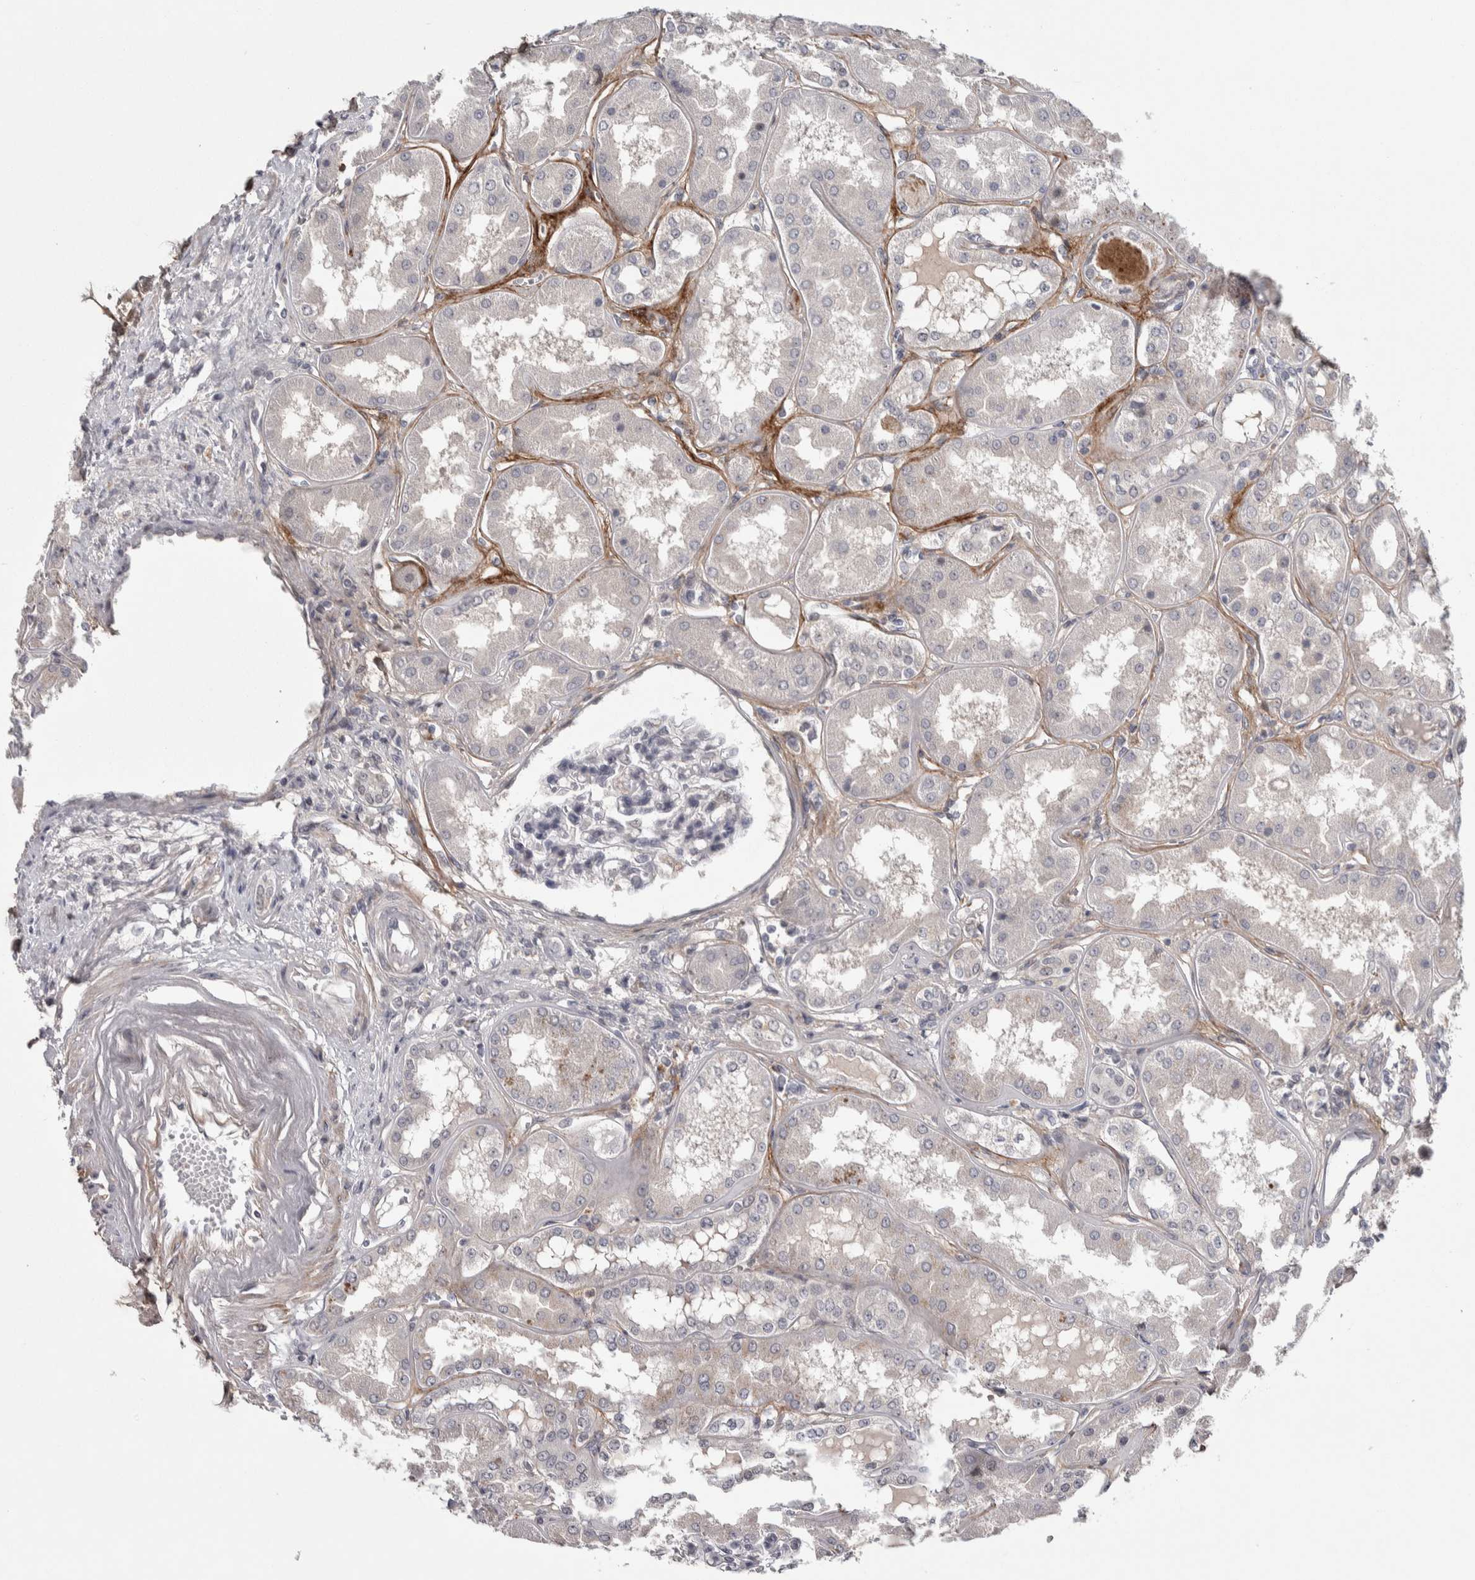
{"staining": {"intensity": "moderate", "quantity": "<25%", "location": "nuclear"}, "tissue": "kidney", "cell_type": "Cells in glomeruli", "image_type": "normal", "snomed": [{"axis": "morphology", "description": "Normal tissue, NOS"}, {"axis": "topography", "description": "Kidney"}], "caption": "Protein staining demonstrates moderate nuclear staining in approximately <25% of cells in glomeruli in normal kidney.", "gene": "ASPN", "patient": {"sex": "female", "age": 56}}